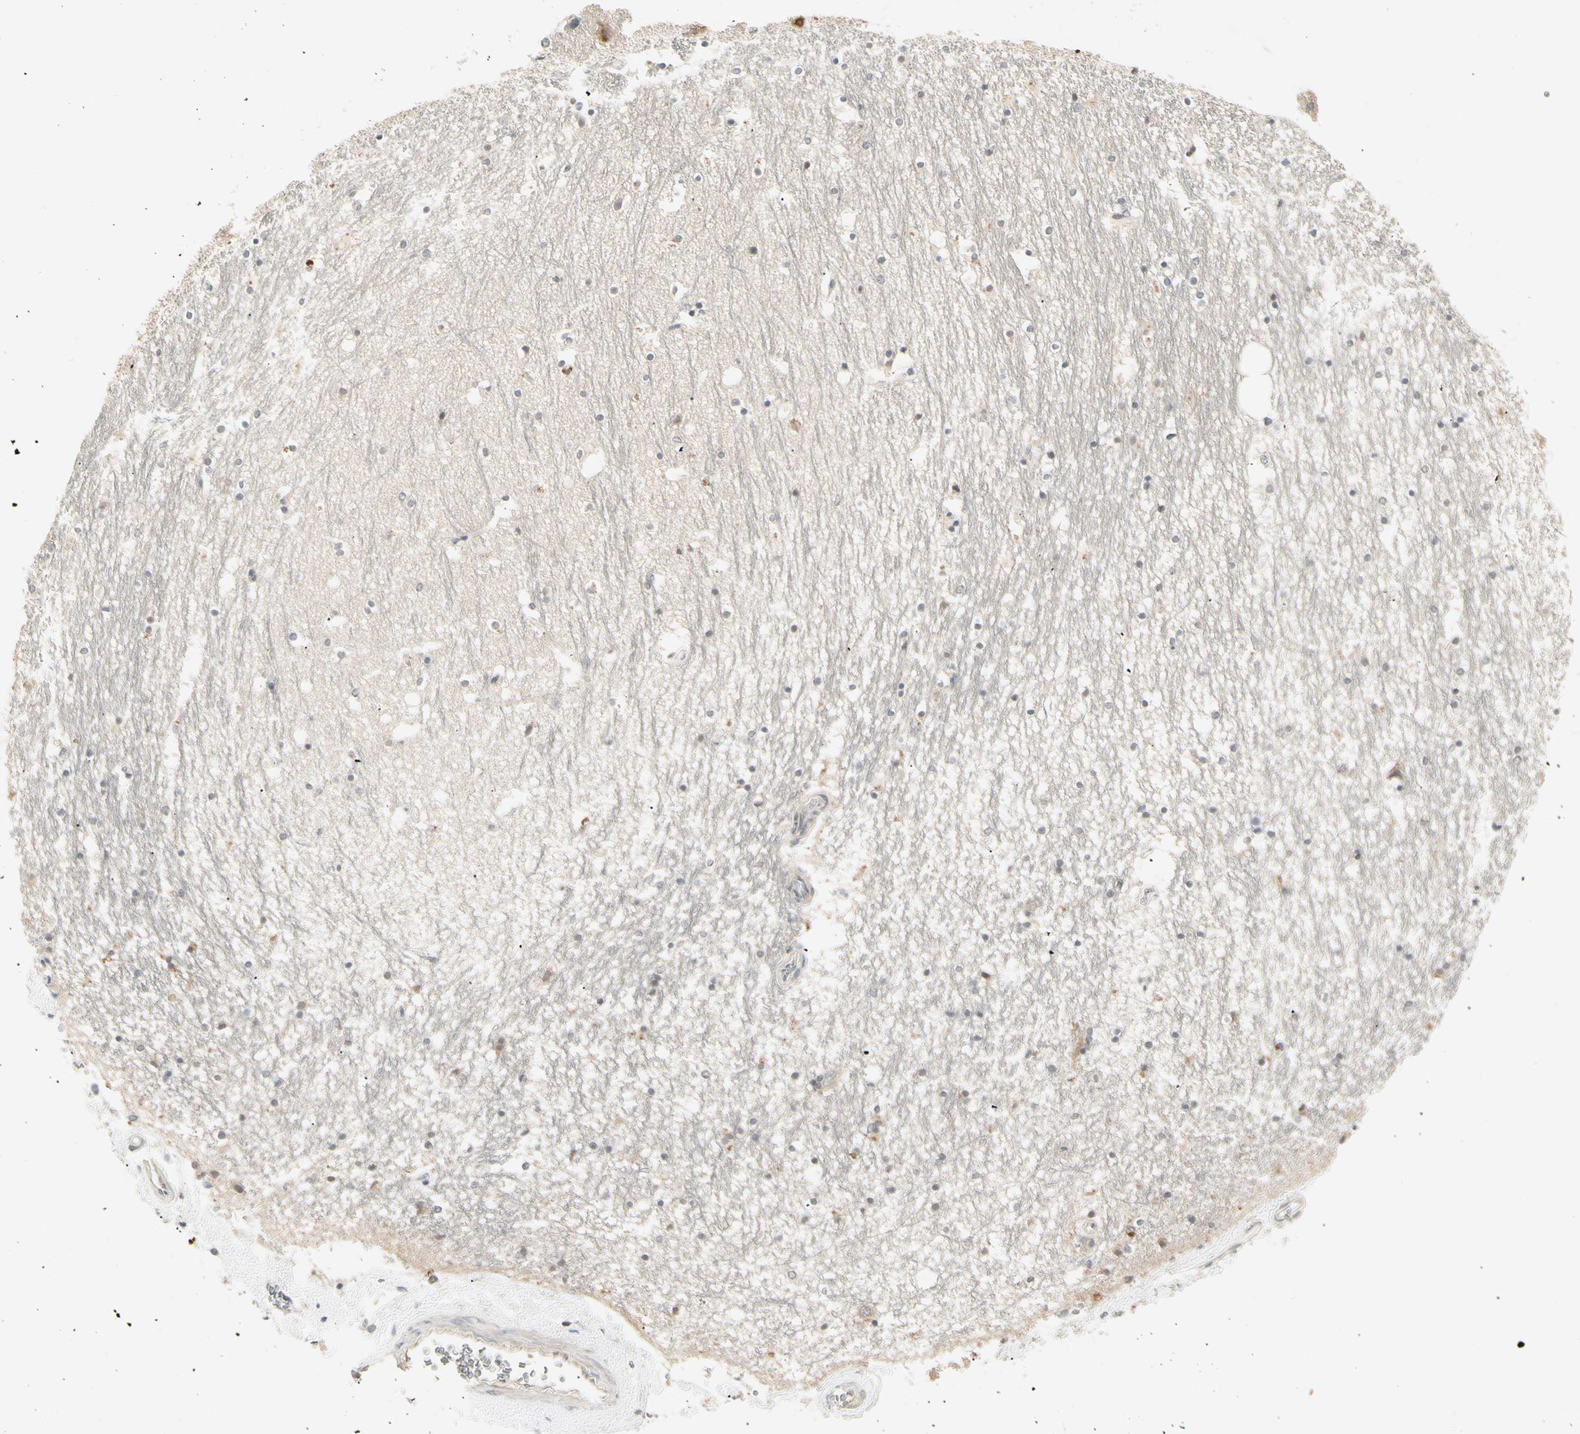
{"staining": {"intensity": "negative", "quantity": "none", "location": "none"}, "tissue": "hippocampus", "cell_type": "Glial cells", "image_type": "normal", "snomed": [{"axis": "morphology", "description": "Normal tissue, NOS"}, {"axis": "topography", "description": "Hippocampus"}], "caption": "Unremarkable hippocampus was stained to show a protein in brown. There is no significant staining in glial cells. (IHC, brightfield microscopy, high magnification).", "gene": "CCL4", "patient": {"sex": "male", "age": 45}}